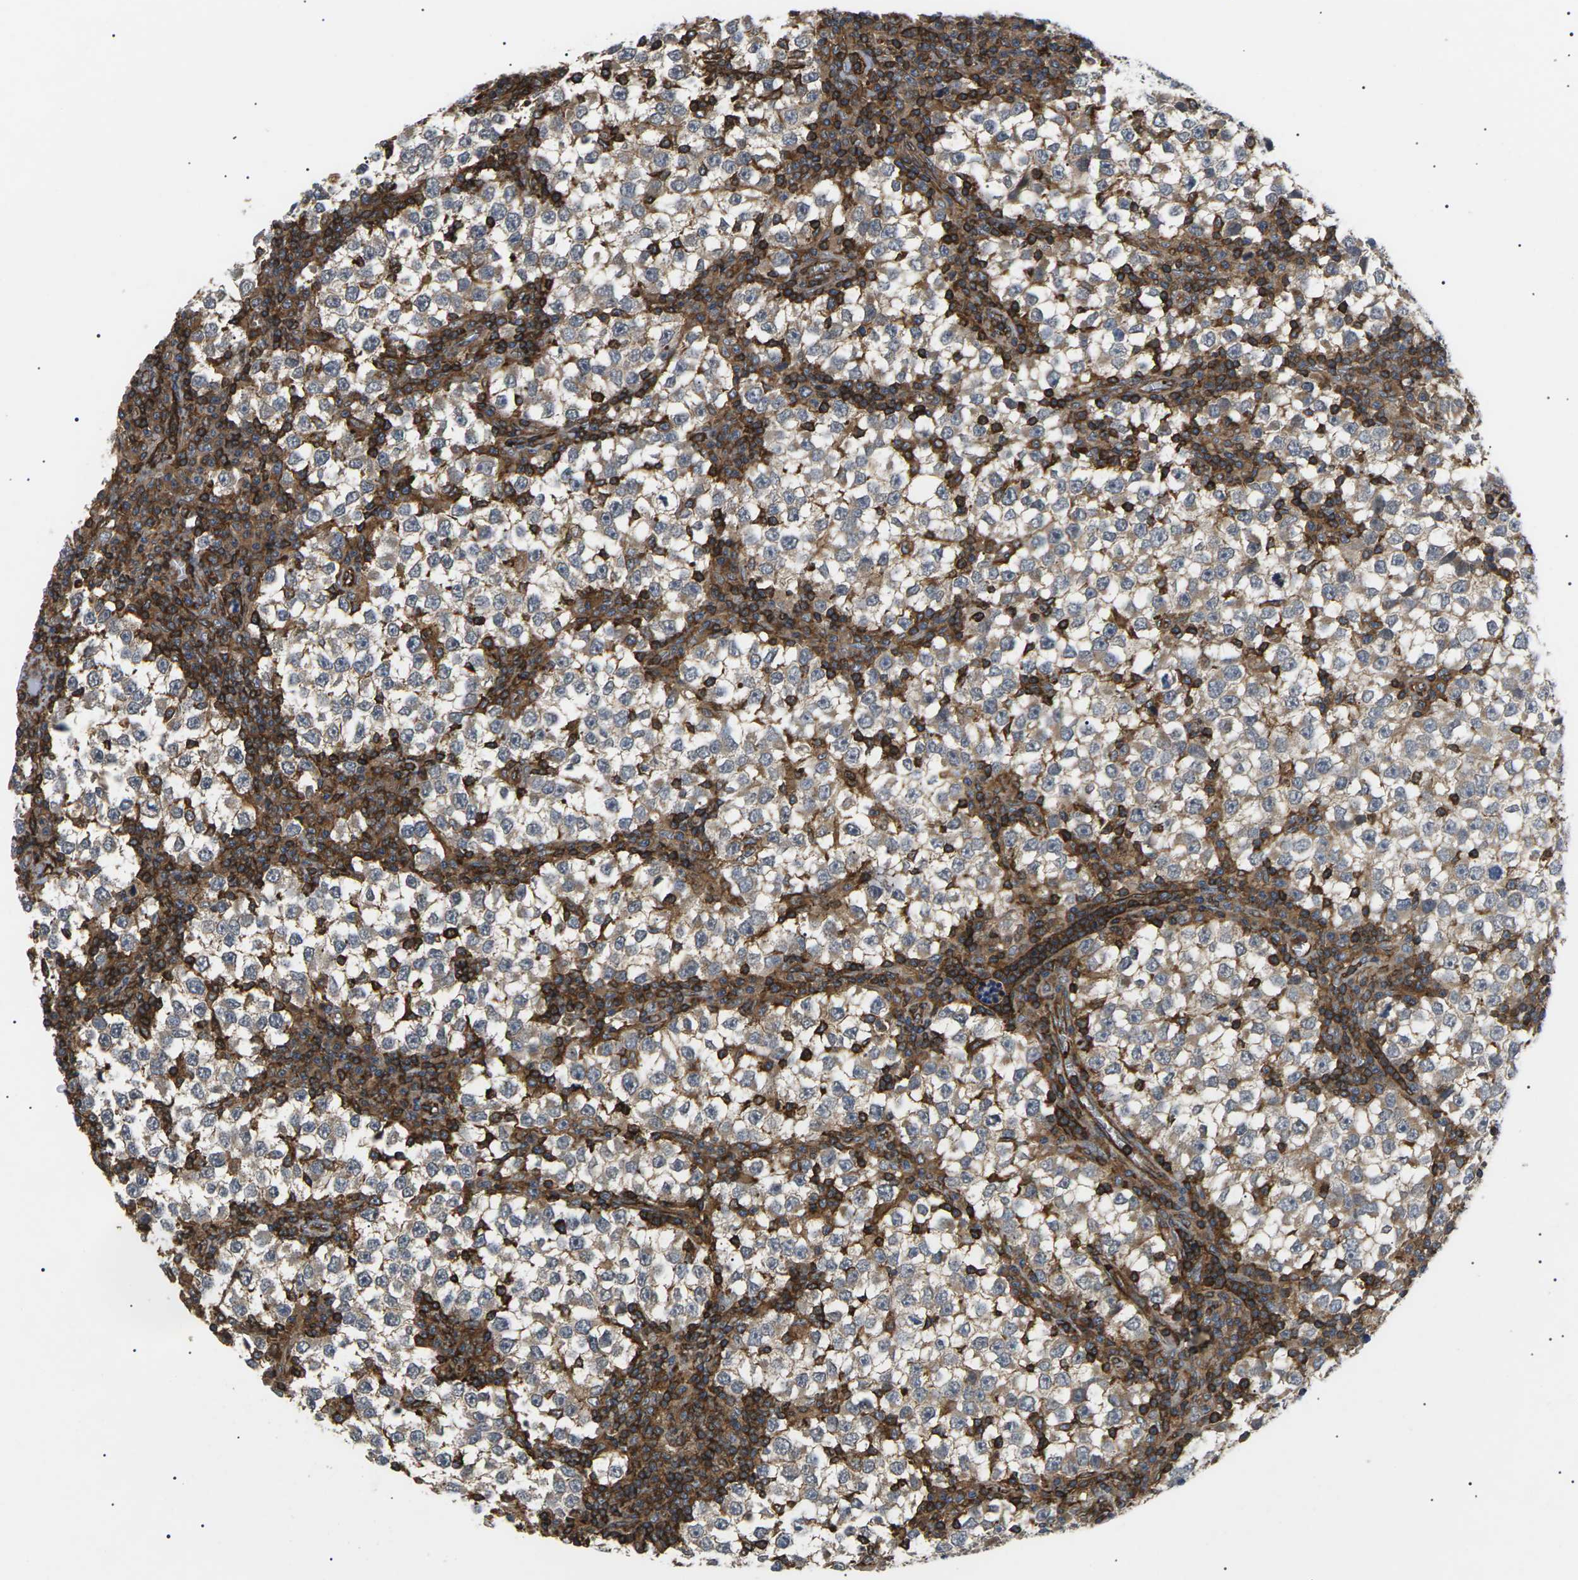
{"staining": {"intensity": "weak", "quantity": ">75%", "location": "cytoplasmic/membranous"}, "tissue": "testis cancer", "cell_type": "Tumor cells", "image_type": "cancer", "snomed": [{"axis": "morphology", "description": "Seminoma, NOS"}, {"axis": "topography", "description": "Testis"}], "caption": "Immunohistochemistry (IHC) of human seminoma (testis) displays low levels of weak cytoplasmic/membranous staining in about >75% of tumor cells. (IHC, brightfield microscopy, high magnification).", "gene": "TMTC4", "patient": {"sex": "male", "age": 65}}